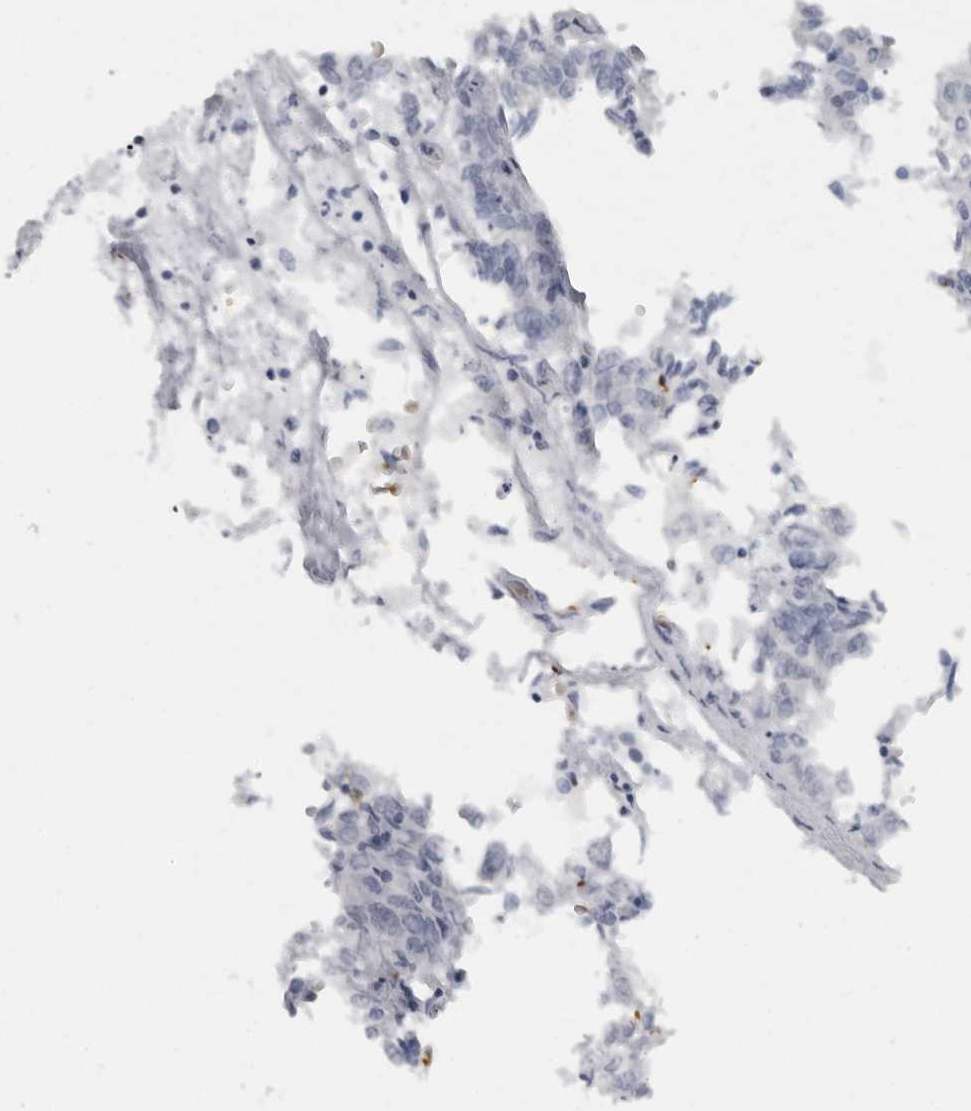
{"staining": {"intensity": "negative", "quantity": "none", "location": "none"}, "tissue": "endometrial cancer", "cell_type": "Tumor cells", "image_type": "cancer", "snomed": [{"axis": "morphology", "description": "Adenocarcinoma, NOS"}, {"axis": "topography", "description": "Endometrium"}], "caption": "Tumor cells are negative for protein expression in human adenocarcinoma (endometrial).", "gene": "EPB41", "patient": {"sex": "female", "age": 80}}